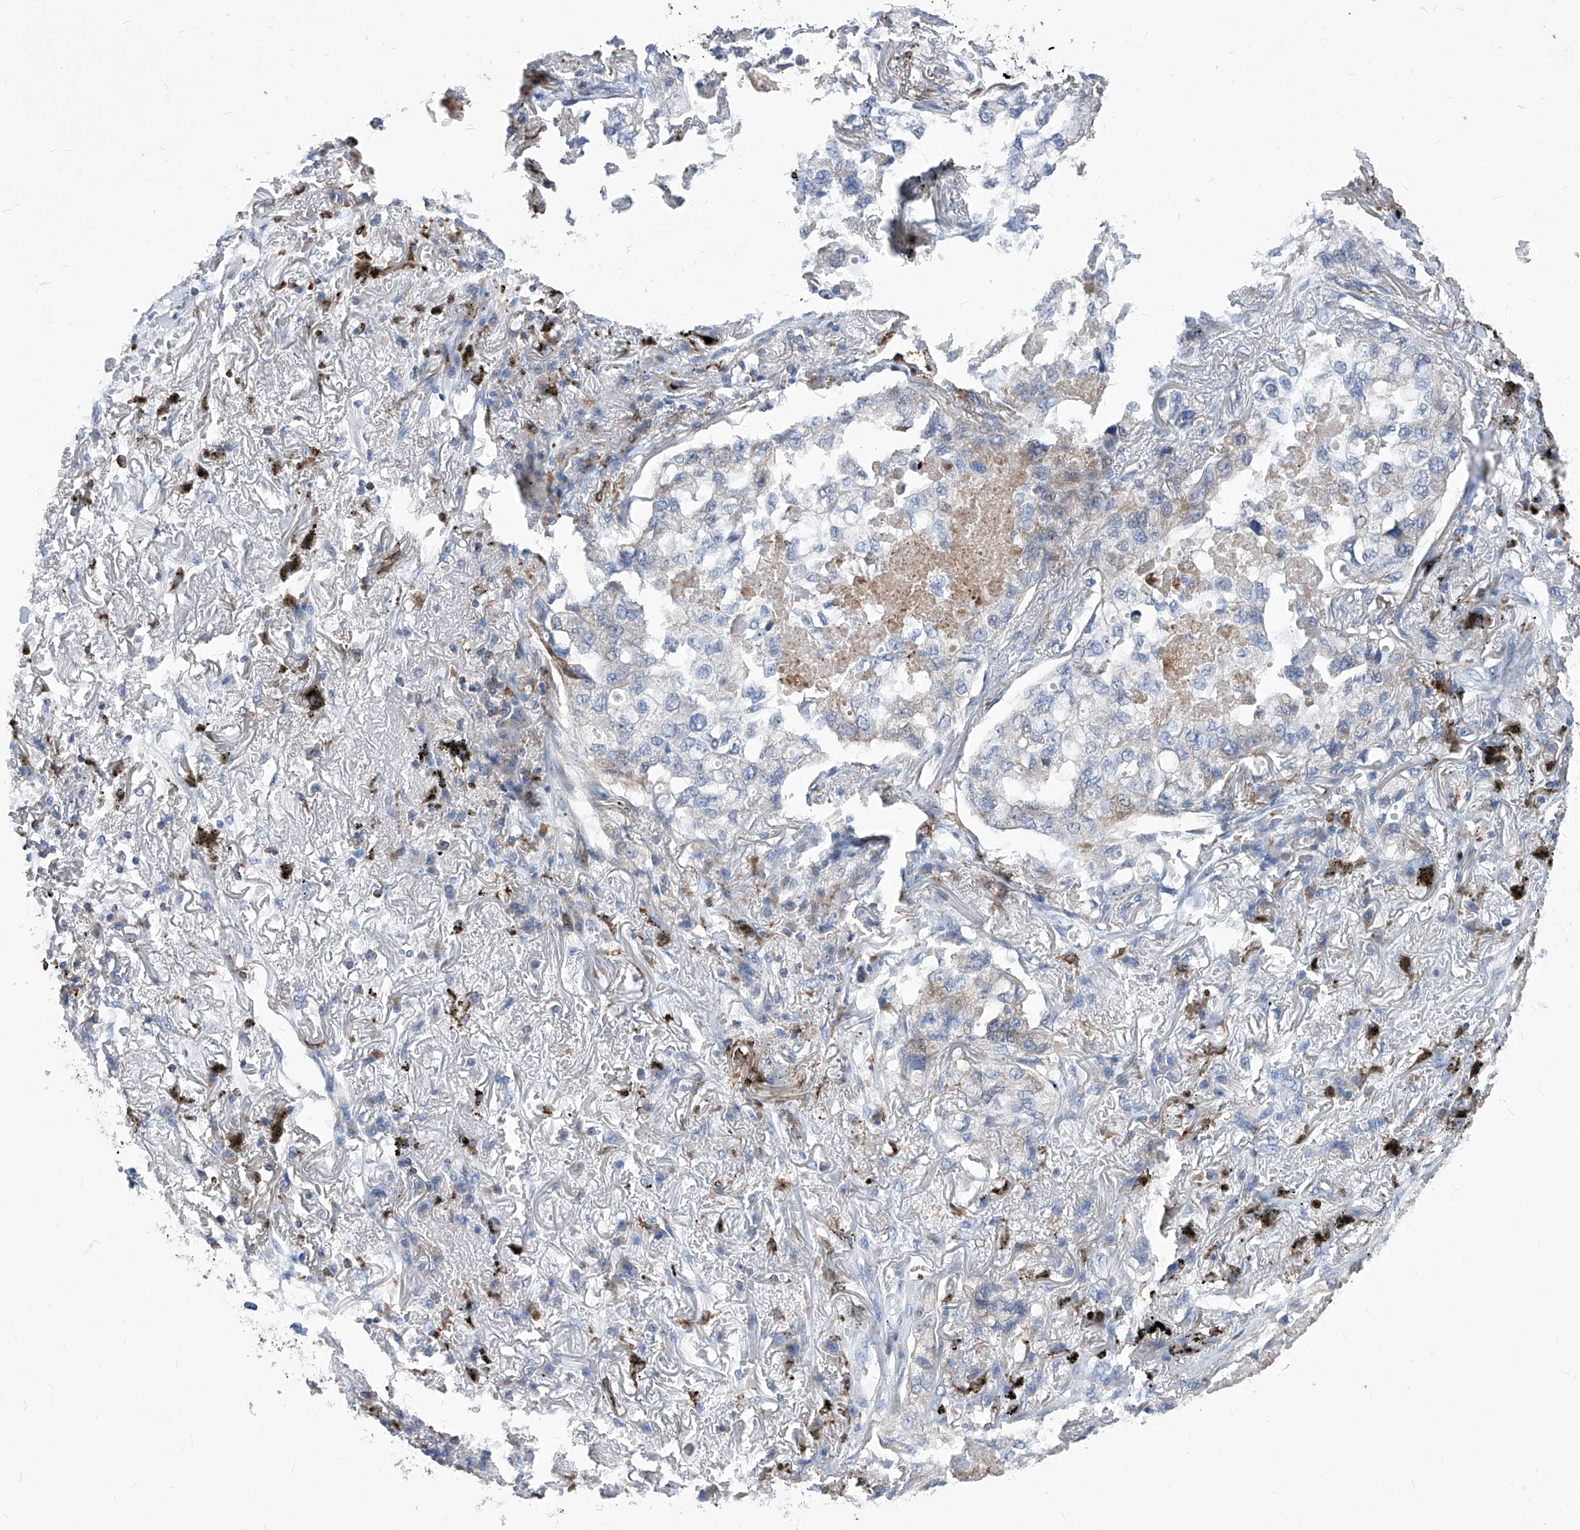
{"staining": {"intensity": "negative", "quantity": "none", "location": "none"}, "tissue": "lung cancer", "cell_type": "Tumor cells", "image_type": "cancer", "snomed": [{"axis": "morphology", "description": "Adenocarcinoma, NOS"}, {"axis": "topography", "description": "Lung"}], "caption": "Immunohistochemical staining of adenocarcinoma (lung) exhibits no significant positivity in tumor cells. (Stains: DAB IHC with hematoxylin counter stain, Microscopy: brightfield microscopy at high magnification).", "gene": "UBOX5", "patient": {"sex": "male", "age": 65}}